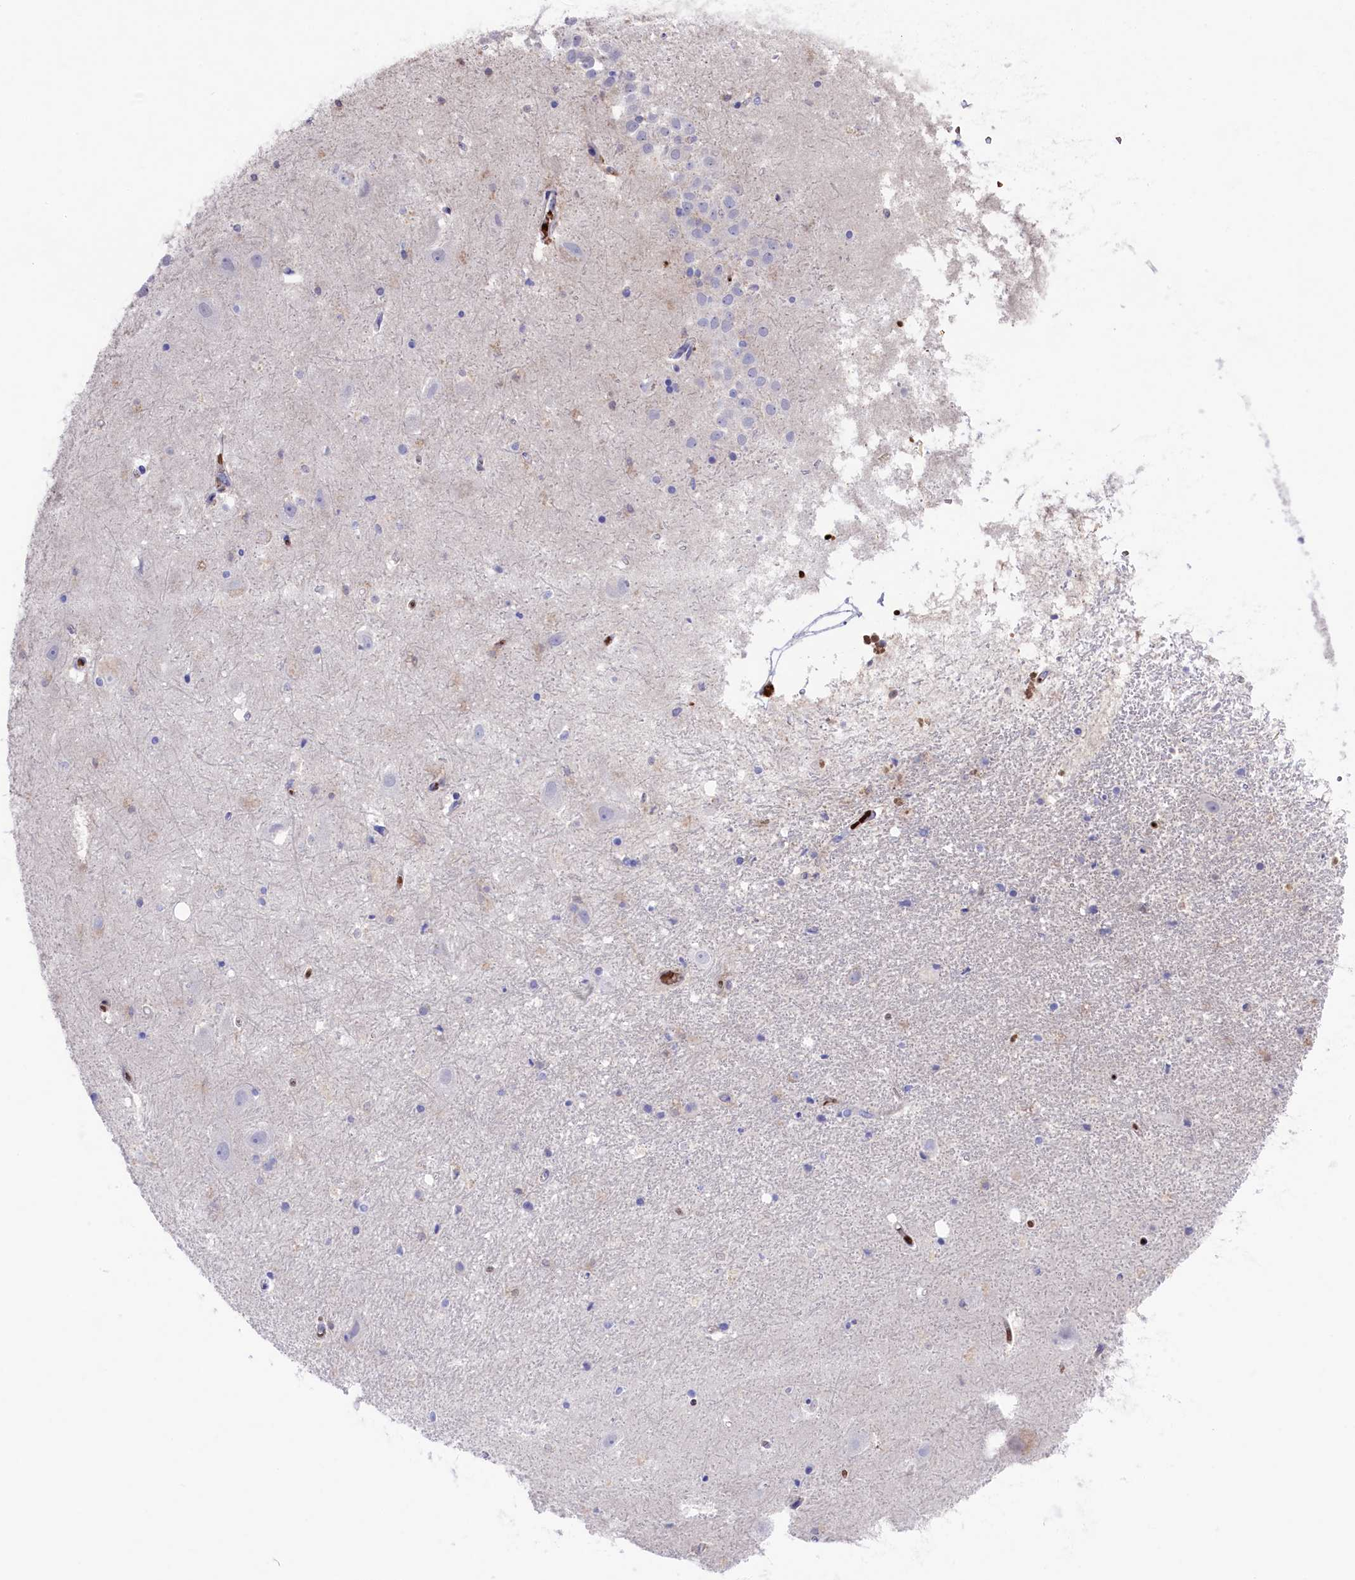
{"staining": {"intensity": "negative", "quantity": "none", "location": "none"}, "tissue": "hippocampus", "cell_type": "Glial cells", "image_type": "normal", "snomed": [{"axis": "morphology", "description": "Normal tissue, NOS"}, {"axis": "topography", "description": "Hippocampus"}], "caption": "Immunohistochemical staining of unremarkable human hippocampus reveals no significant positivity in glial cells. Brightfield microscopy of IHC stained with DAB (3,3'-diaminobenzidine) (brown) and hematoxylin (blue), captured at high magnification.", "gene": "LHFPL4", "patient": {"sex": "female", "age": 52}}